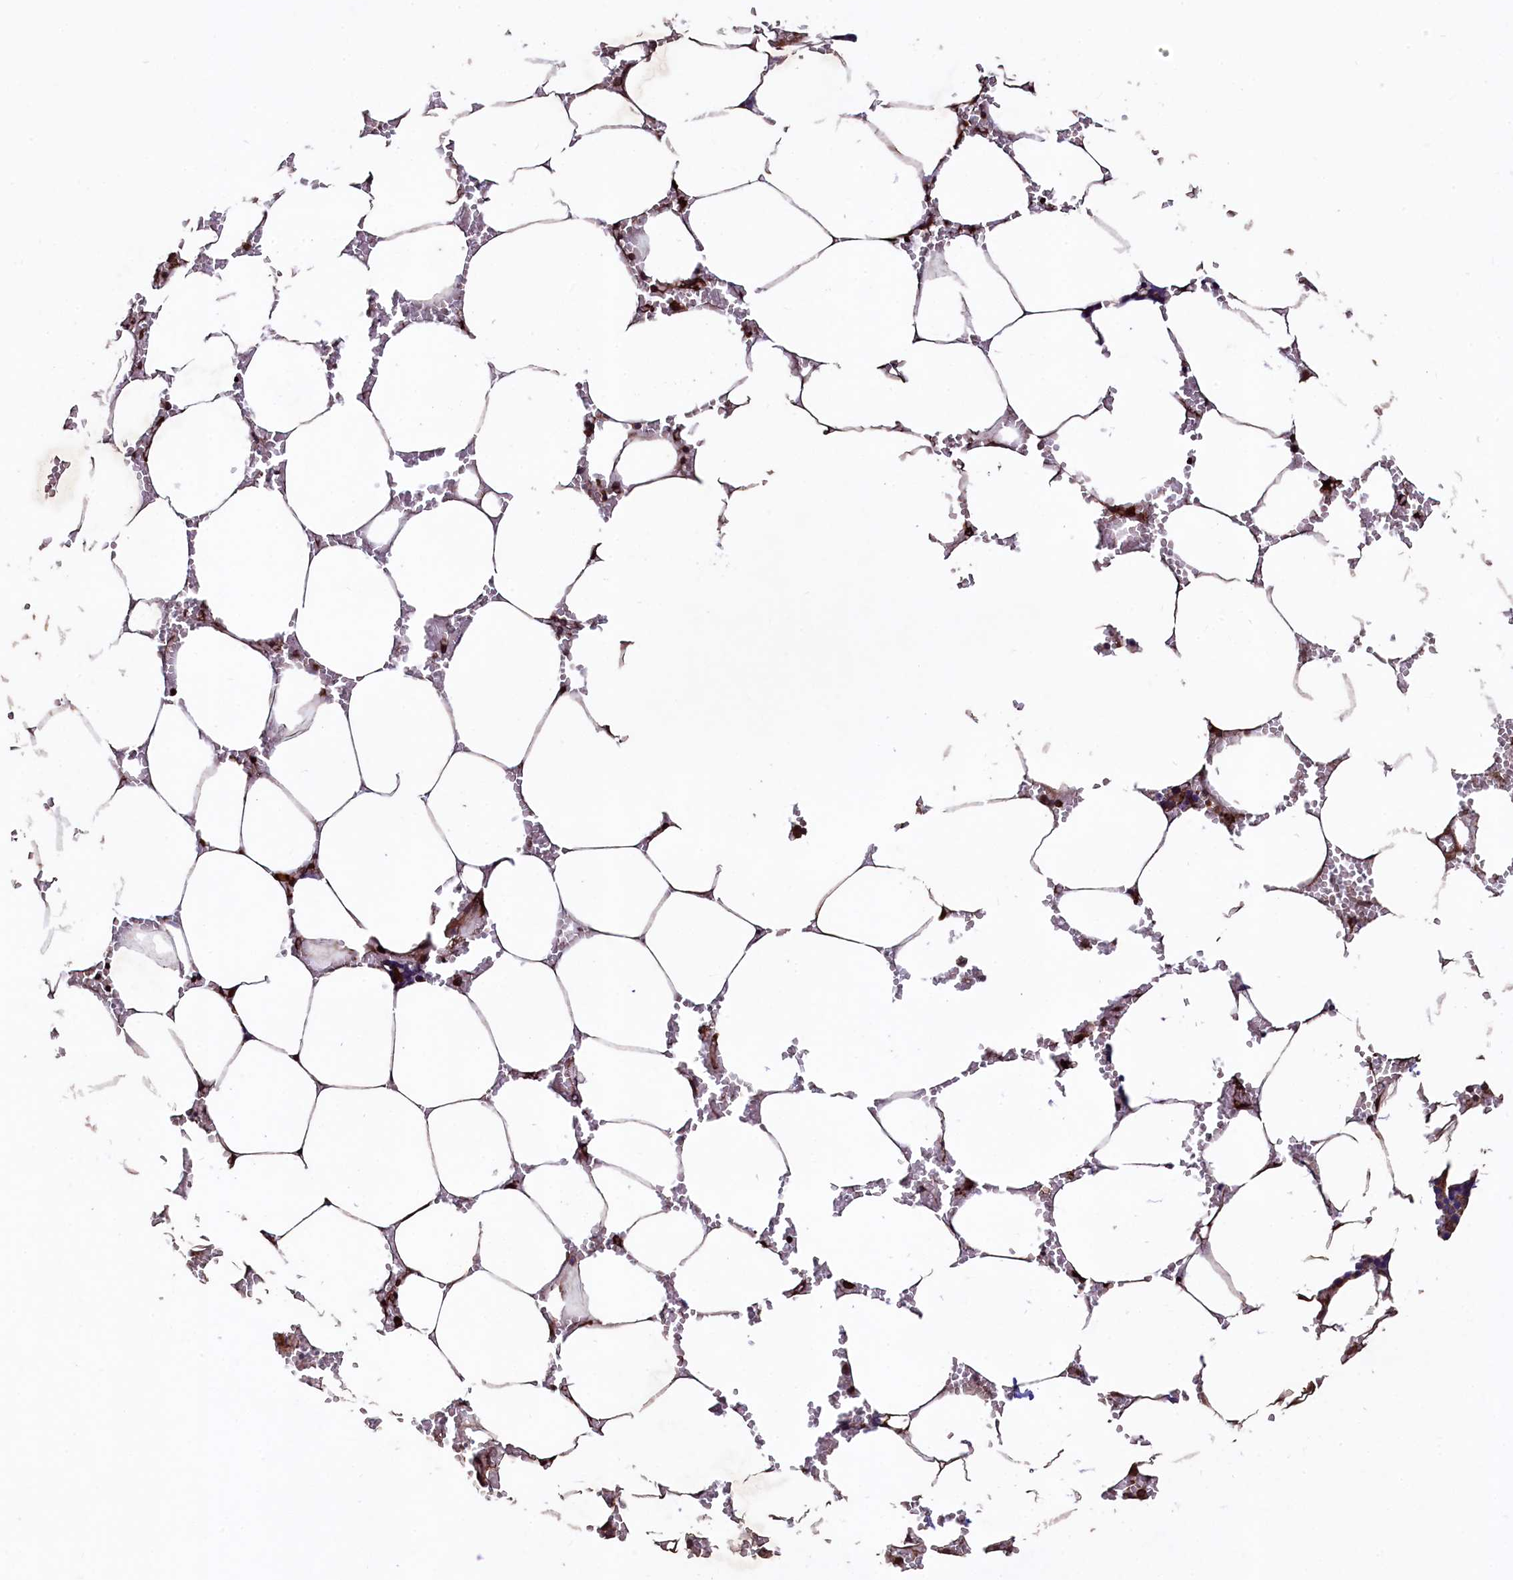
{"staining": {"intensity": "moderate", "quantity": "25%-75%", "location": "cytoplasmic/membranous"}, "tissue": "bone marrow", "cell_type": "Hematopoietic cells", "image_type": "normal", "snomed": [{"axis": "morphology", "description": "Normal tissue, NOS"}, {"axis": "topography", "description": "Bone marrow"}], "caption": "A micrograph showing moderate cytoplasmic/membranous staining in approximately 25%-75% of hematopoietic cells in benign bone marrow, as visualized by brown immunohistochemical staining.", "gene": "TMEM98", "patient": {"sex": "male", "age": 70}}